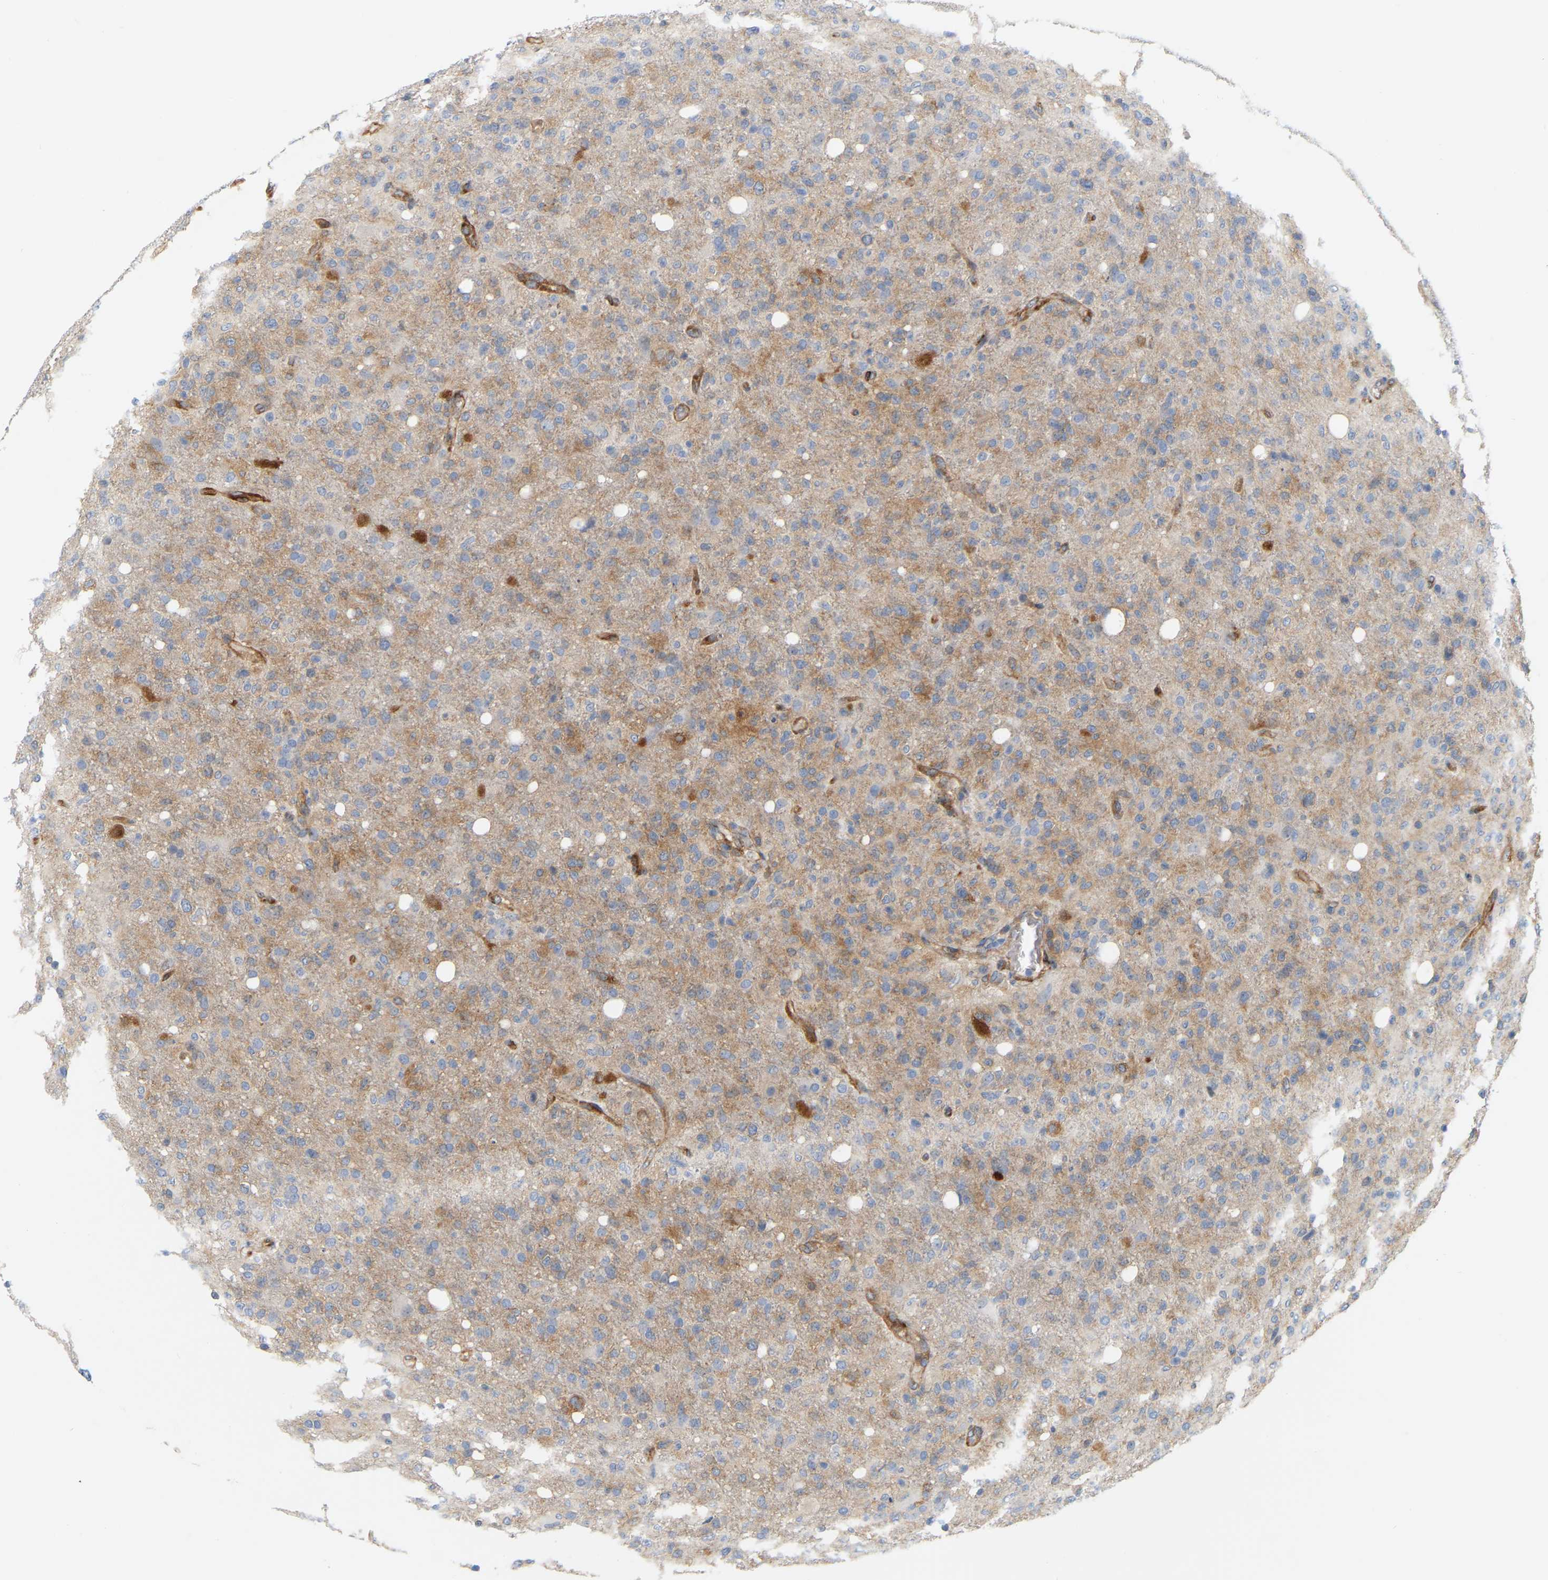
{"staining": {"intensity": "weak", "quantity": "25%-75%", "location": "cytoplasmic/membranous"}, "tissue": "glioma", "cell_type": "Tumor cells", "image_type": "cancer", "snomed": [{"axis": "morphology", "description": "Glioma, malignant, High grade"}, {"axis": "topography", "description": "Brain"}], "caption": "Malignant glioma (high-grade) stained with DAB (3,3'-diaminobenzidine) immunohistochemistry (IHC) shows low levels of weak cytoplasmic/membranous positivity in approximately 25%-75% of tumor cells.", "gene": "RAPH1", "patient": {"sex": "female", "age": 57}}